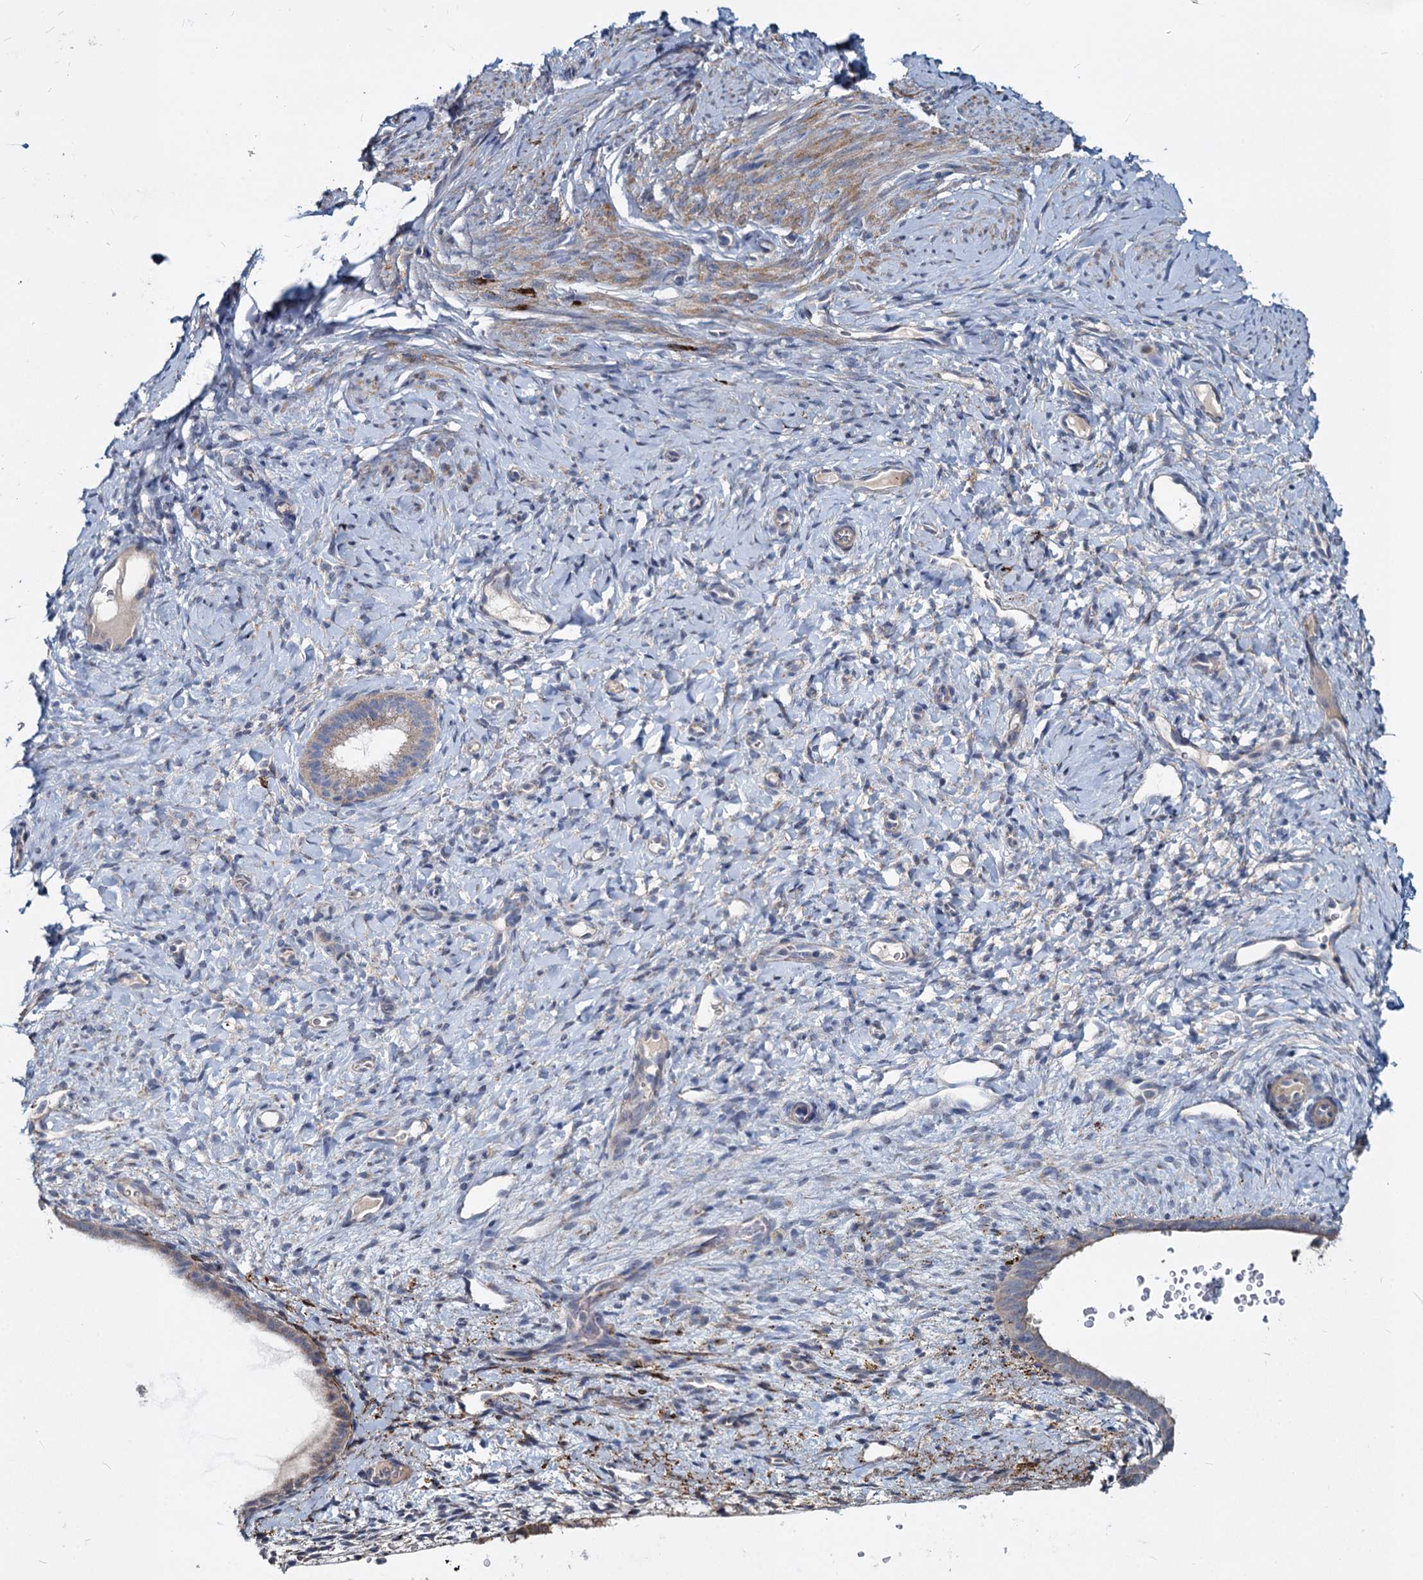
{"staining": {"intensity": "weak", "quantity": "<25%", "location": "cytoplasmic/membranous"}, "tissue": "endometrium", "cell_type": "Cells in endometrial stroma", "image_type": "normal", "snomed": [{"axis": "morphology", "description": "Normal tissue, NOS"}, {"axis": "topography", "description": "Endometrium"}], "caption": "Histopathology image shows no protein positivity in cells in endometrial stroma of normal endometrium. (DAB (3,3'-diaminobenzidine) IHC with hematoxylin counter stain).", "gene": "DCUN1D2", "patient": {"sex": "female", "age": 65}}